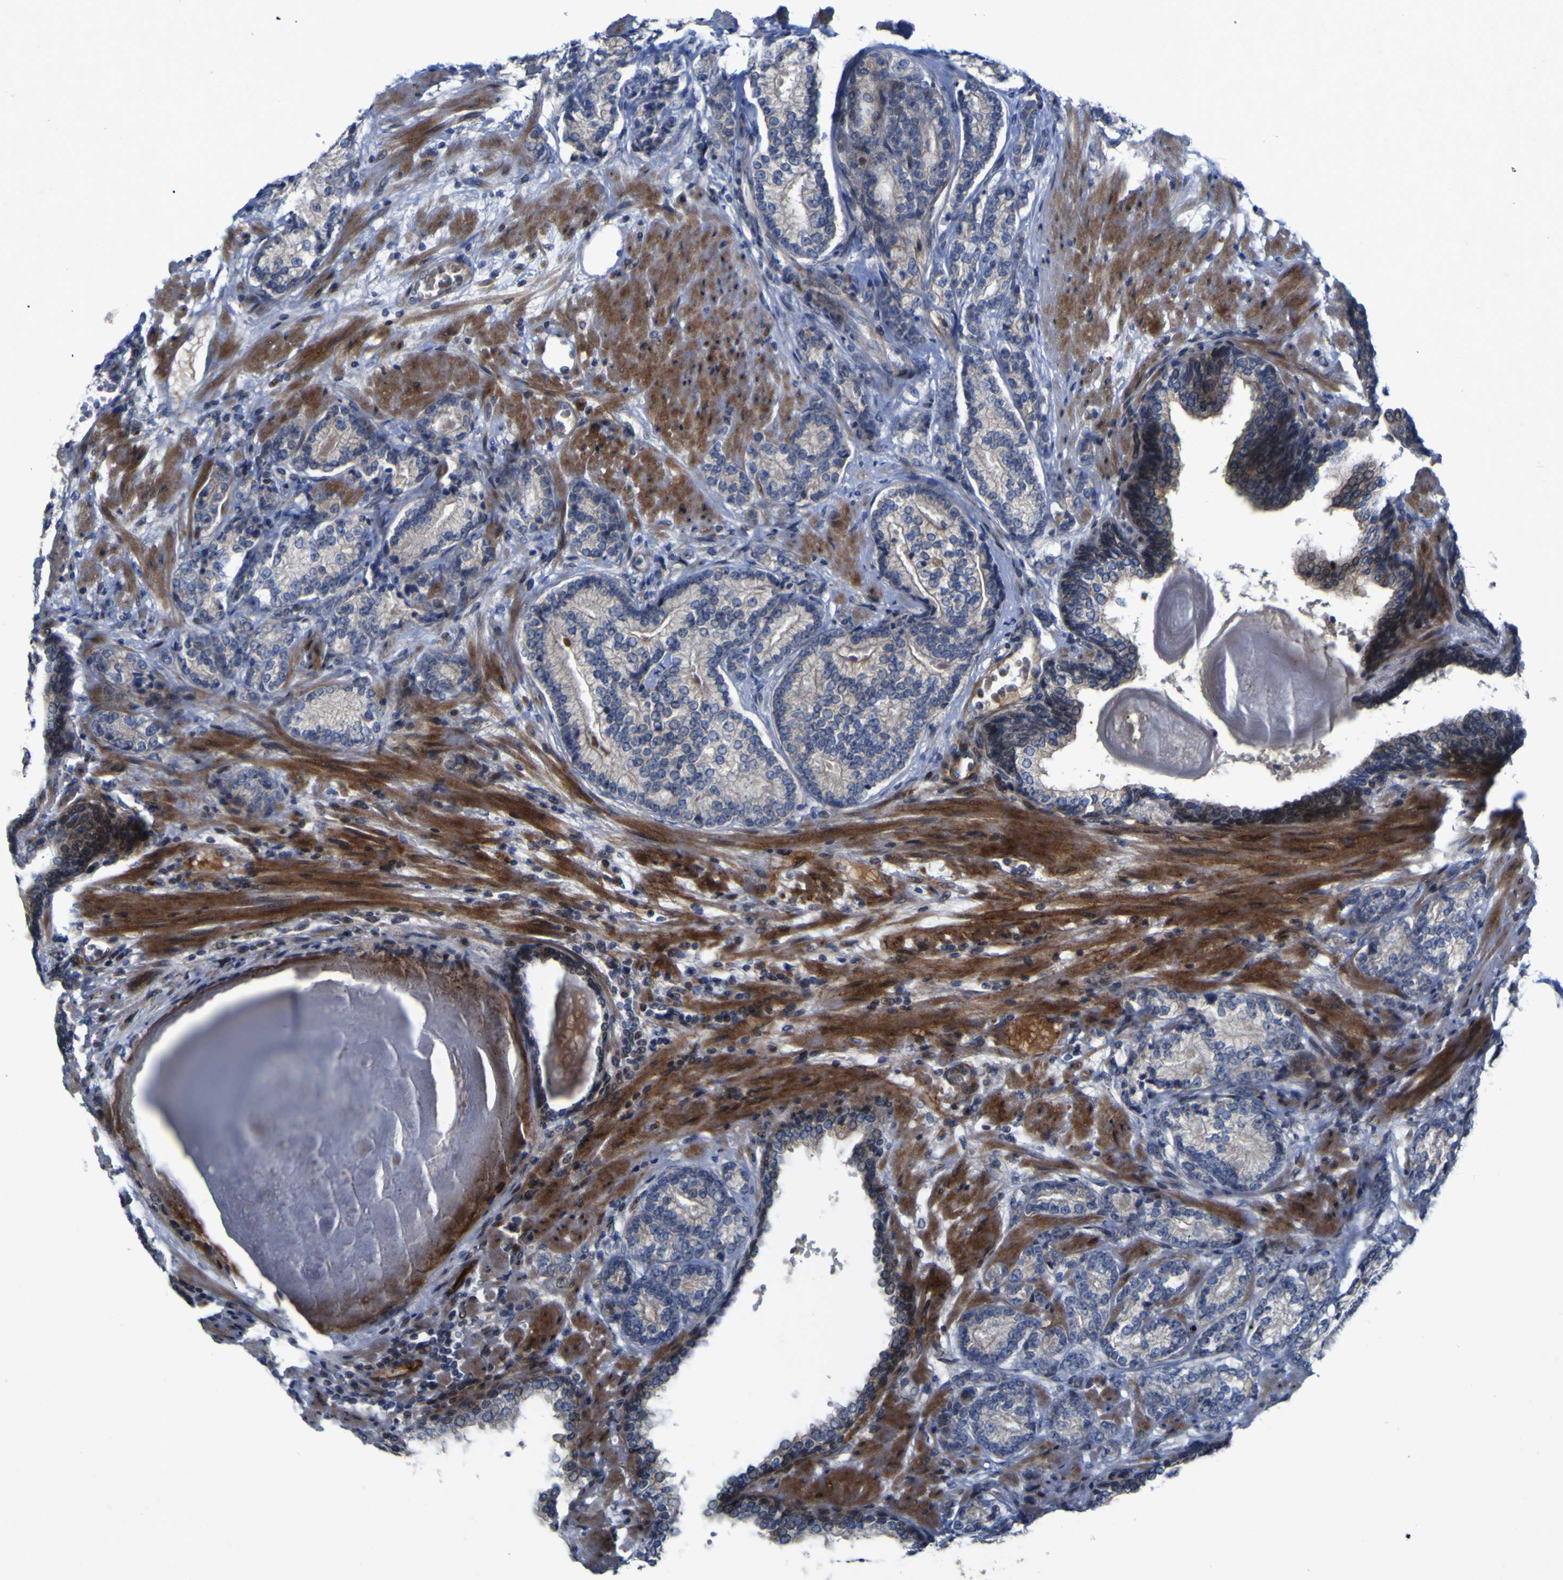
{"staining": {"intensity": "negative", "quantity": "none", "location": "none"}, "tissue": "prostate cancer", "cell_type": "Tumor cells", "image_type": "cancer", "snomed": [{"axis": "morphology", "description": "Adenocarcinoma, High grade"}, {"axis": "topography", "description": "Prostate"}], "caption": "Human prostate cancer (high-grade adenocarcinoma) stained for a protein using immunohistochemistry (IHC) shows no staining in tumor cells.", "gene": "NAV1", "patient": {"sex": "male", "age": 61}}